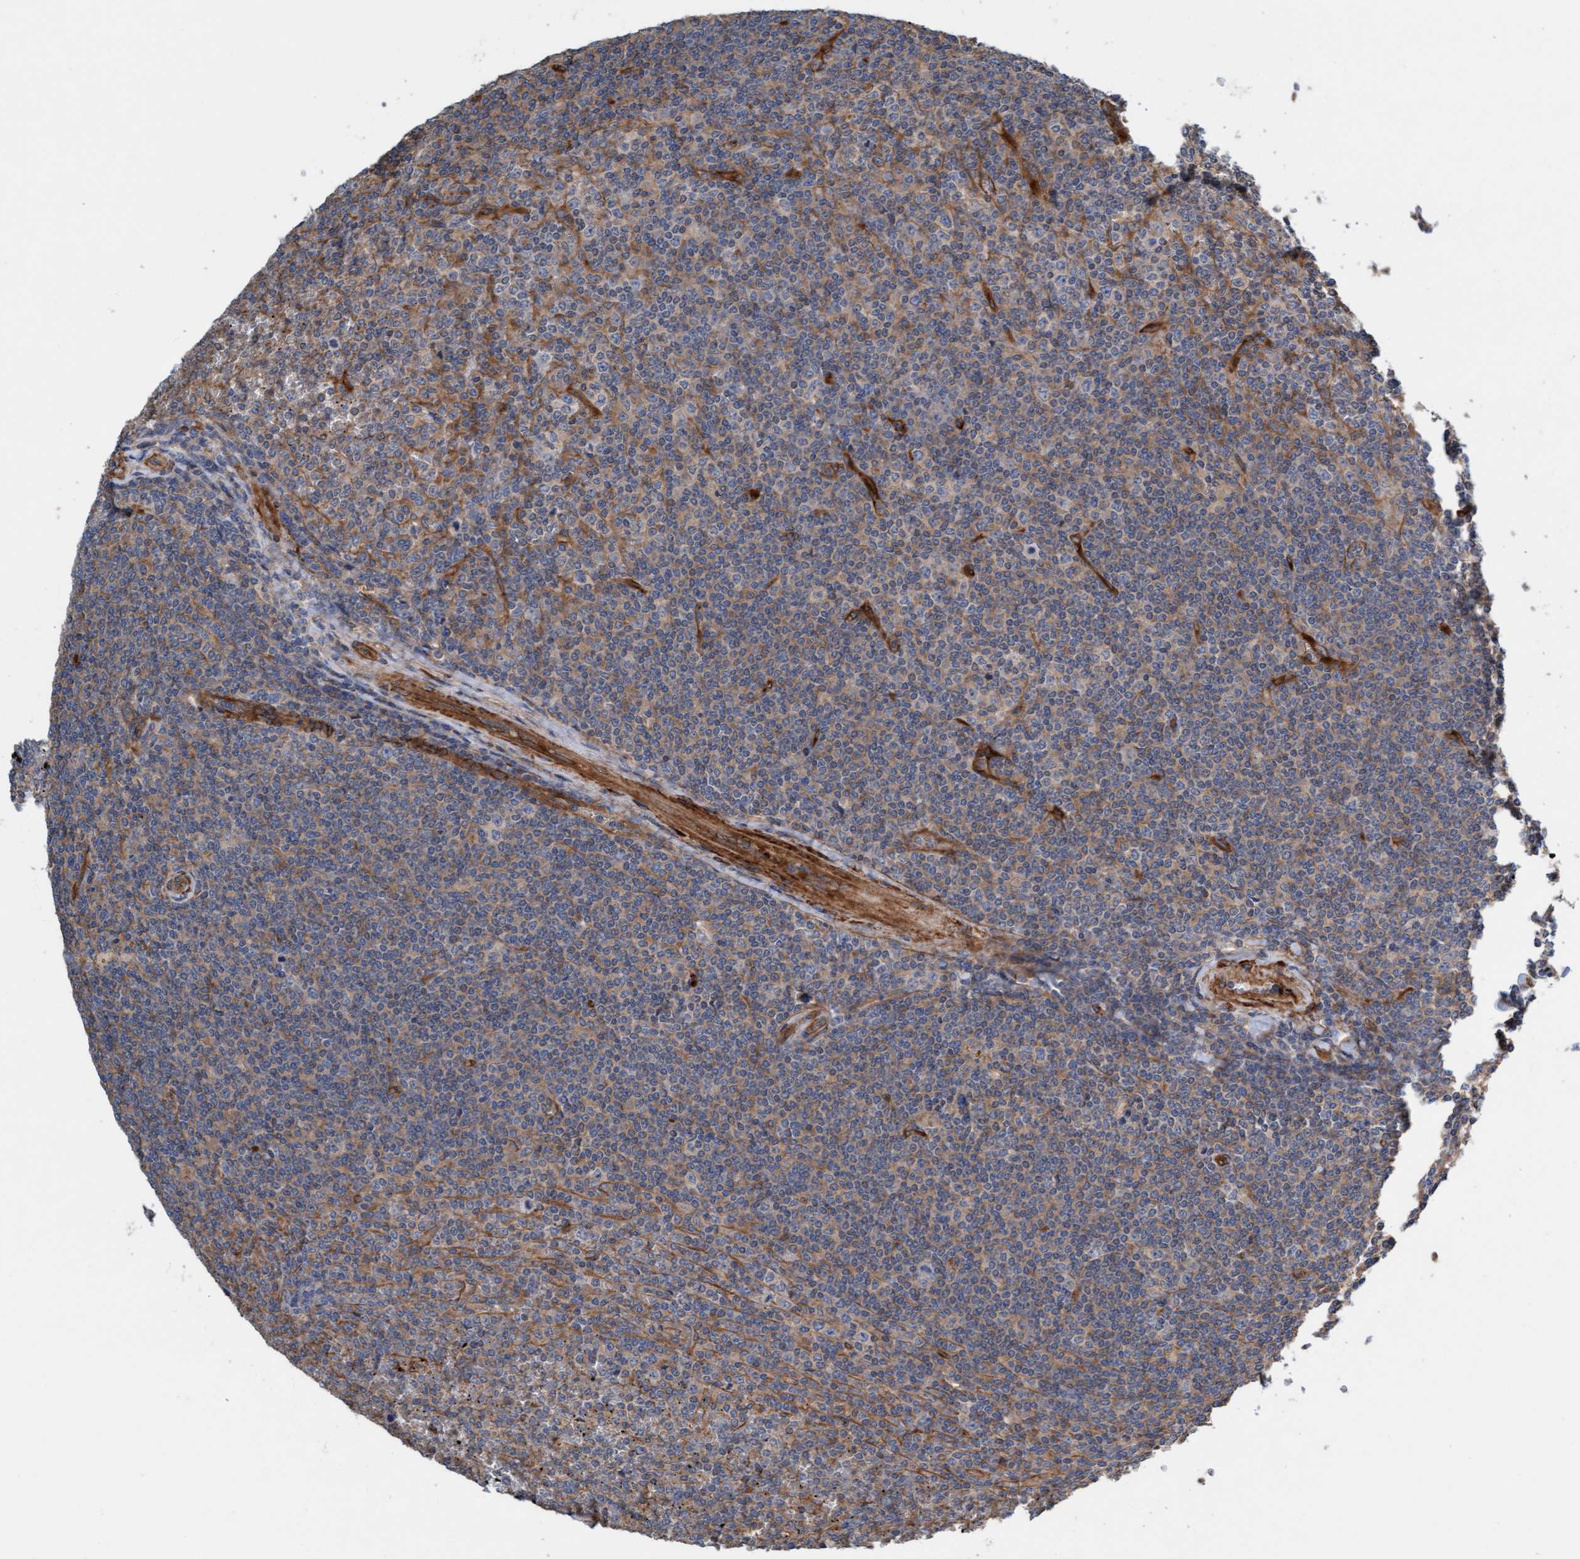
{"staining": {"intensity": "weak", "quantity": "25%-75%", "location": "cytoplasmic/membranous"}, "tissue": "lymphoma", "cell_type": "Tumor cells", "image_type": "cancer", "snomed": [{"axis": "morphology", "description": "Malignant lymphoma, non-Hodgkin's type, Low grade"}, {"axis": "topography", "description": "Spleen"}], "caption": "A histopathology image of human lymphoma stained for a protein demonstrates weak cytoplasmic/membranous brown staining in tumor cells.", "gene": "FMNL3", "patient": {"sex": "female", "age": 19}}